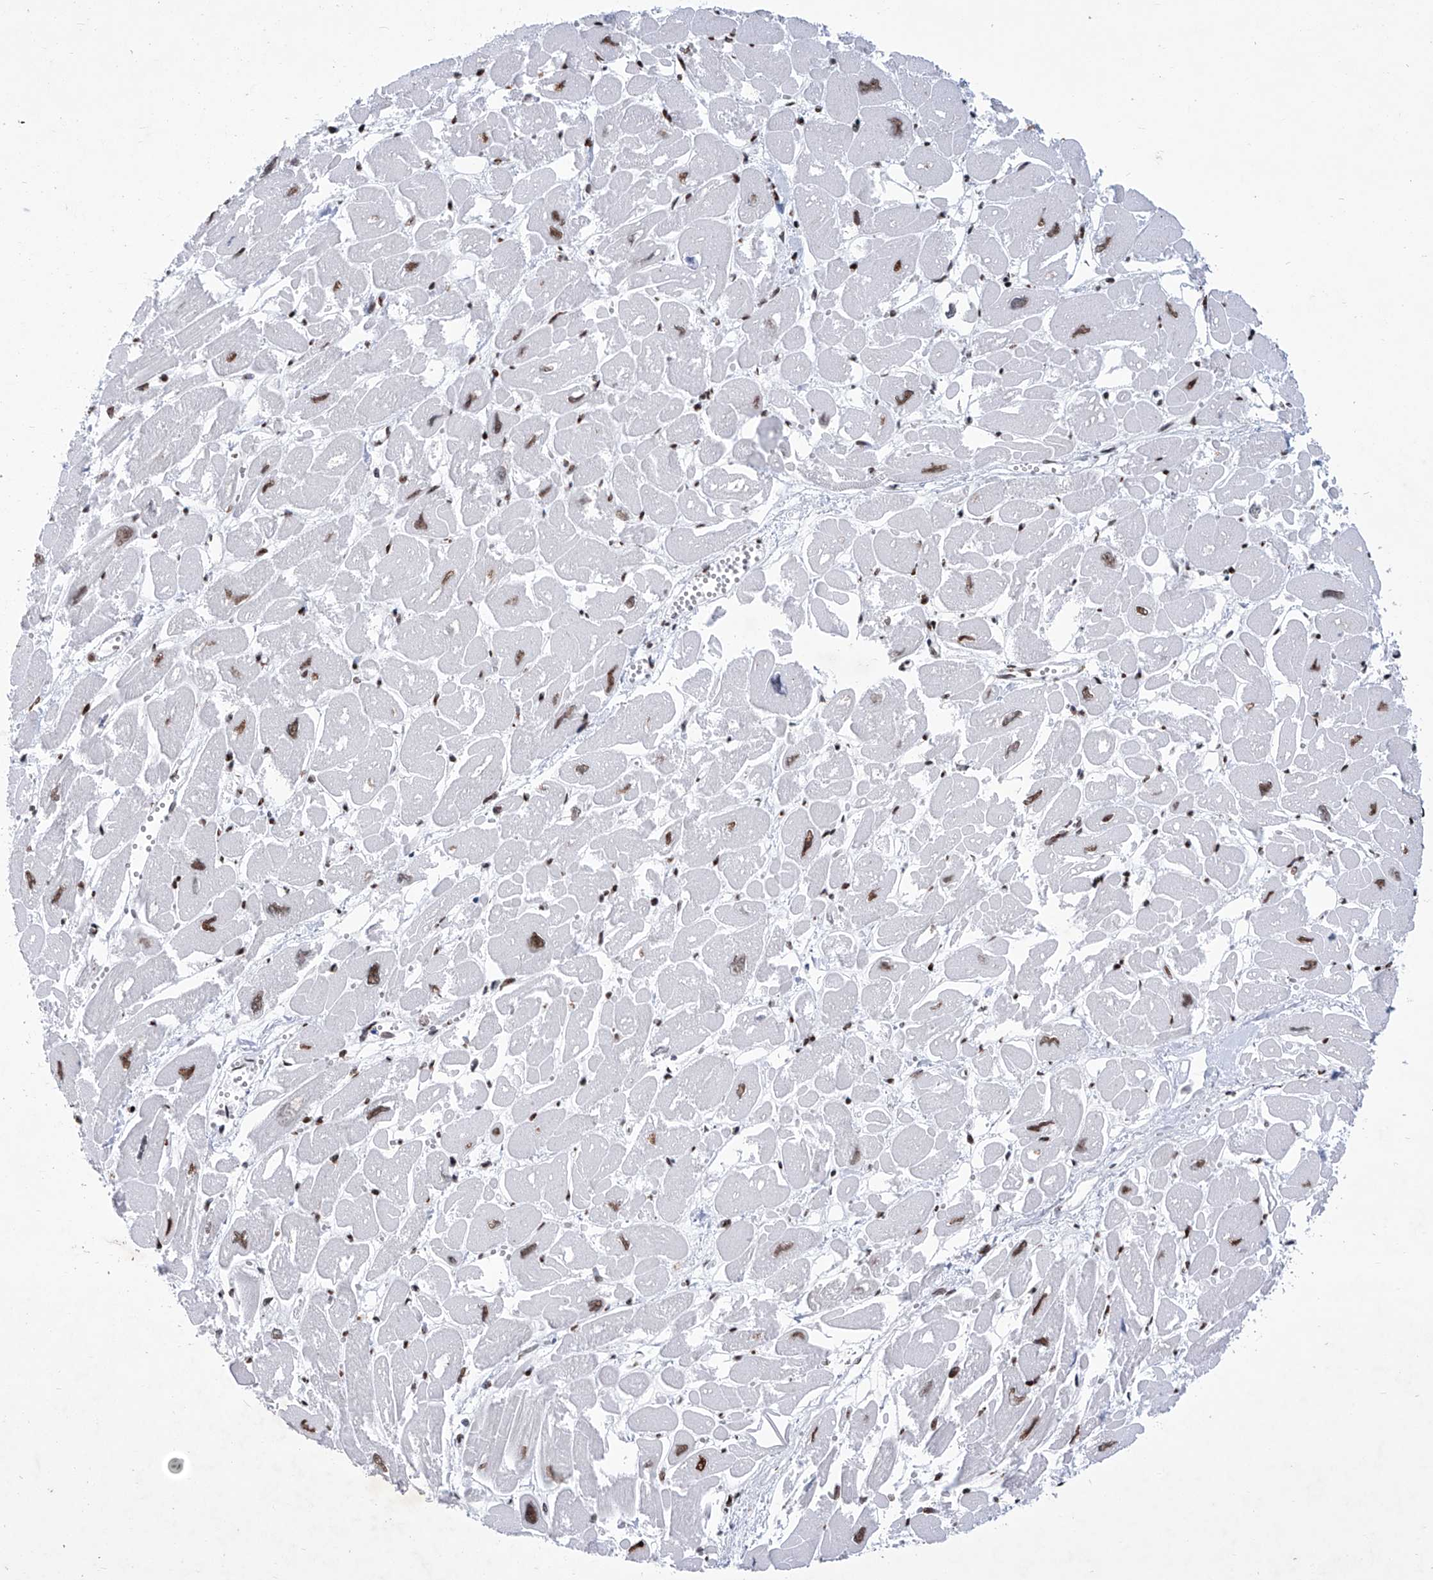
{"staining": {"intensity": "strong", "quantity": "25%-75%", "location": "cytoplasmic/membranous,nuclear"}, "tissue": "heart muscle", "cell_type": "Cardiomyocytes", "image_type": "normal", "snomed": [{"axis": "morphology", "description": "Normal tissue, NOS"}, {"axis": "topography", "description": "Heart"}], "caption": "Immunohistochemical staining of benign human heart muscle demonstrates strong cytoplasmic/membranous,nuclear protein expression in about 25%-75% of cardiomyocytes. The protein is stained brown, and the nuclei are stained in blue (DAB (3,3'-diaminobenzidine) IHC with brightfield microscopy, high magnification).", "gene": "HEY2", "patient": {"sex": "male", "age": 54}}